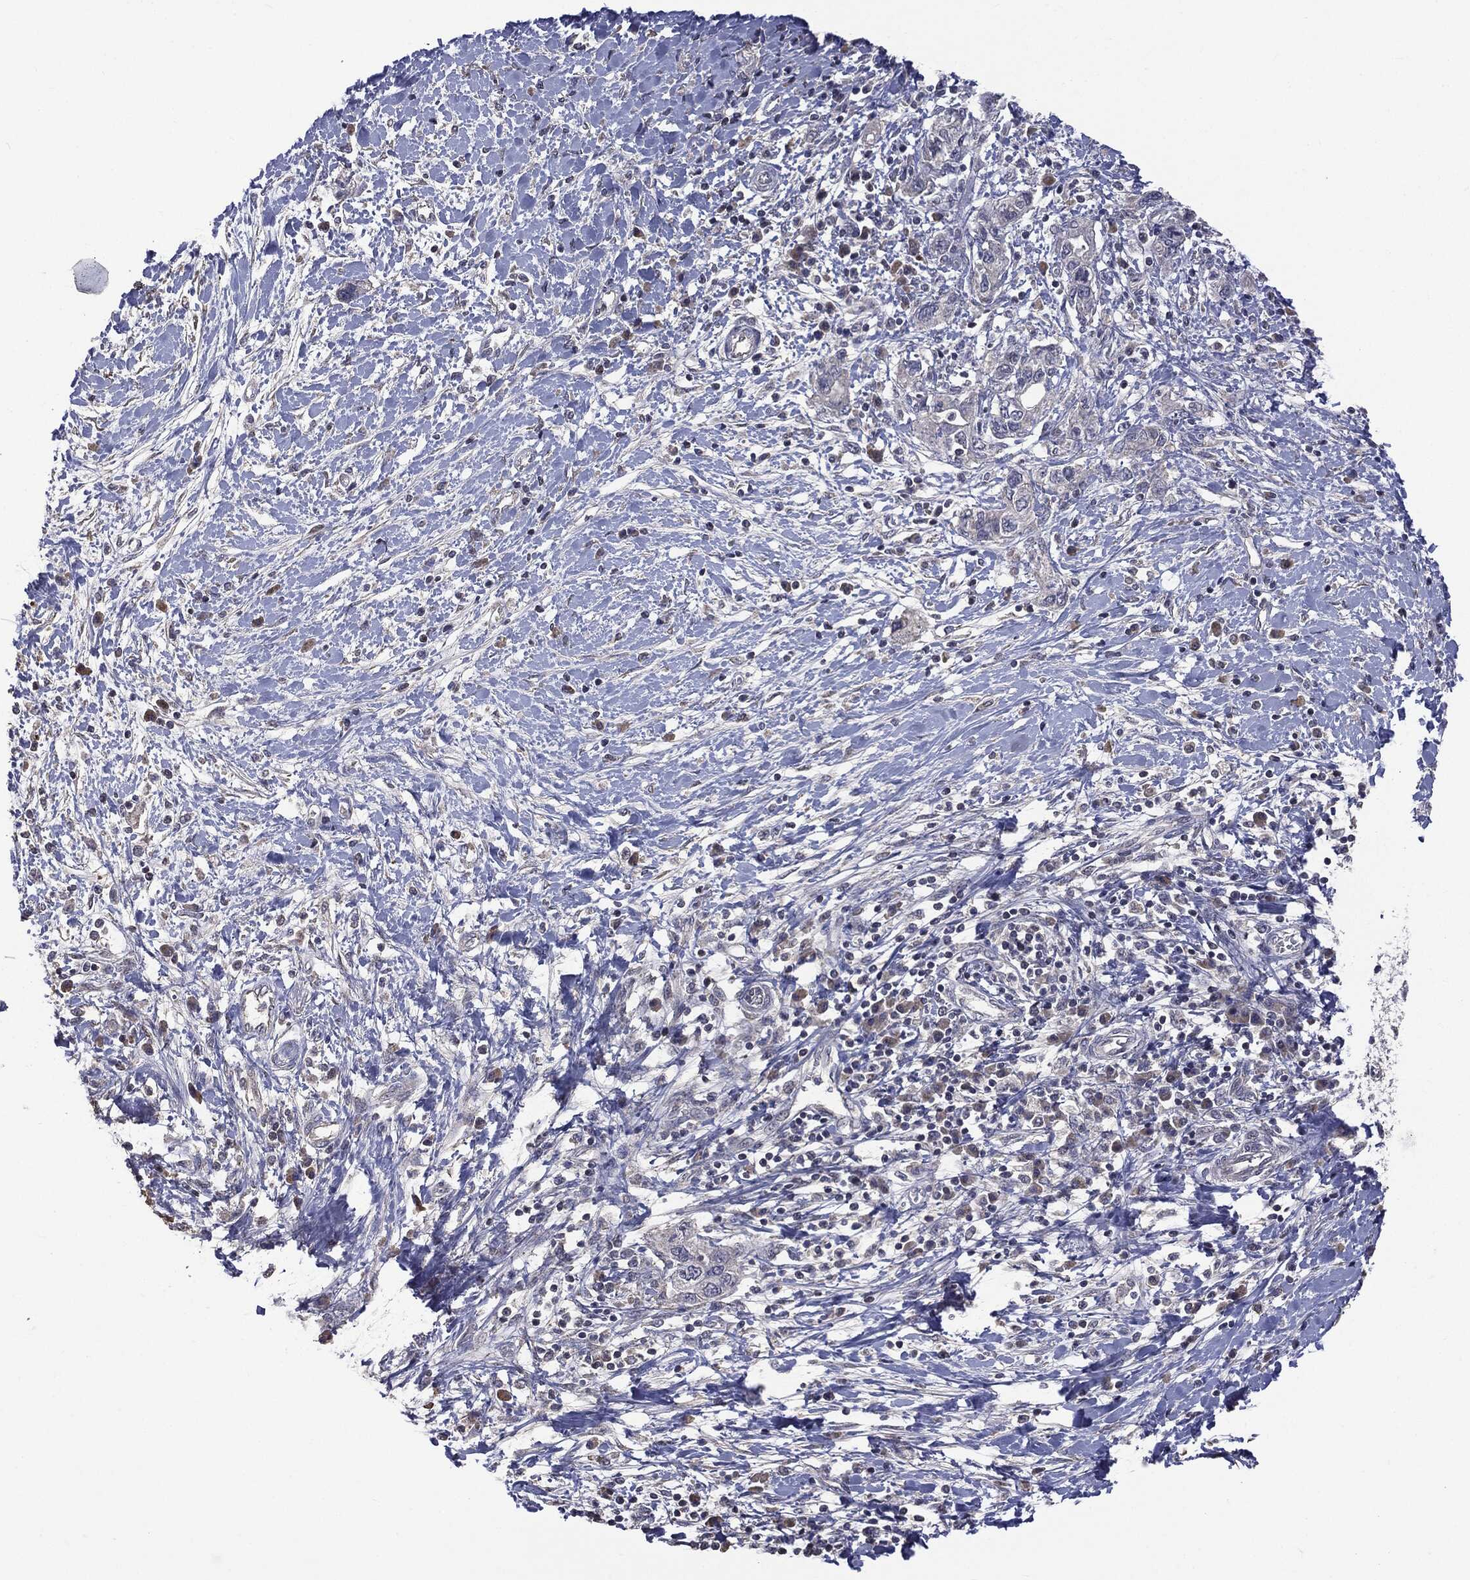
{"staining": {"intensity": "negative", "quantity": "none", "location": "none"}, "tissue": "pancreatic cancer", "cell_type": "Tumor cells", "image_type": "cancer", "snomed": [{"axis": "morphology", "description": "Adenocarcinoma, NOS"}, {"axis": "topography", "description": "Pancreas"}], "caption": "Tumor cells show no significant protein expression in pancreatic cancer (adenocarcinoma).", "gene": "MTOR", "patient": {"sex": "female", "age": 73}}